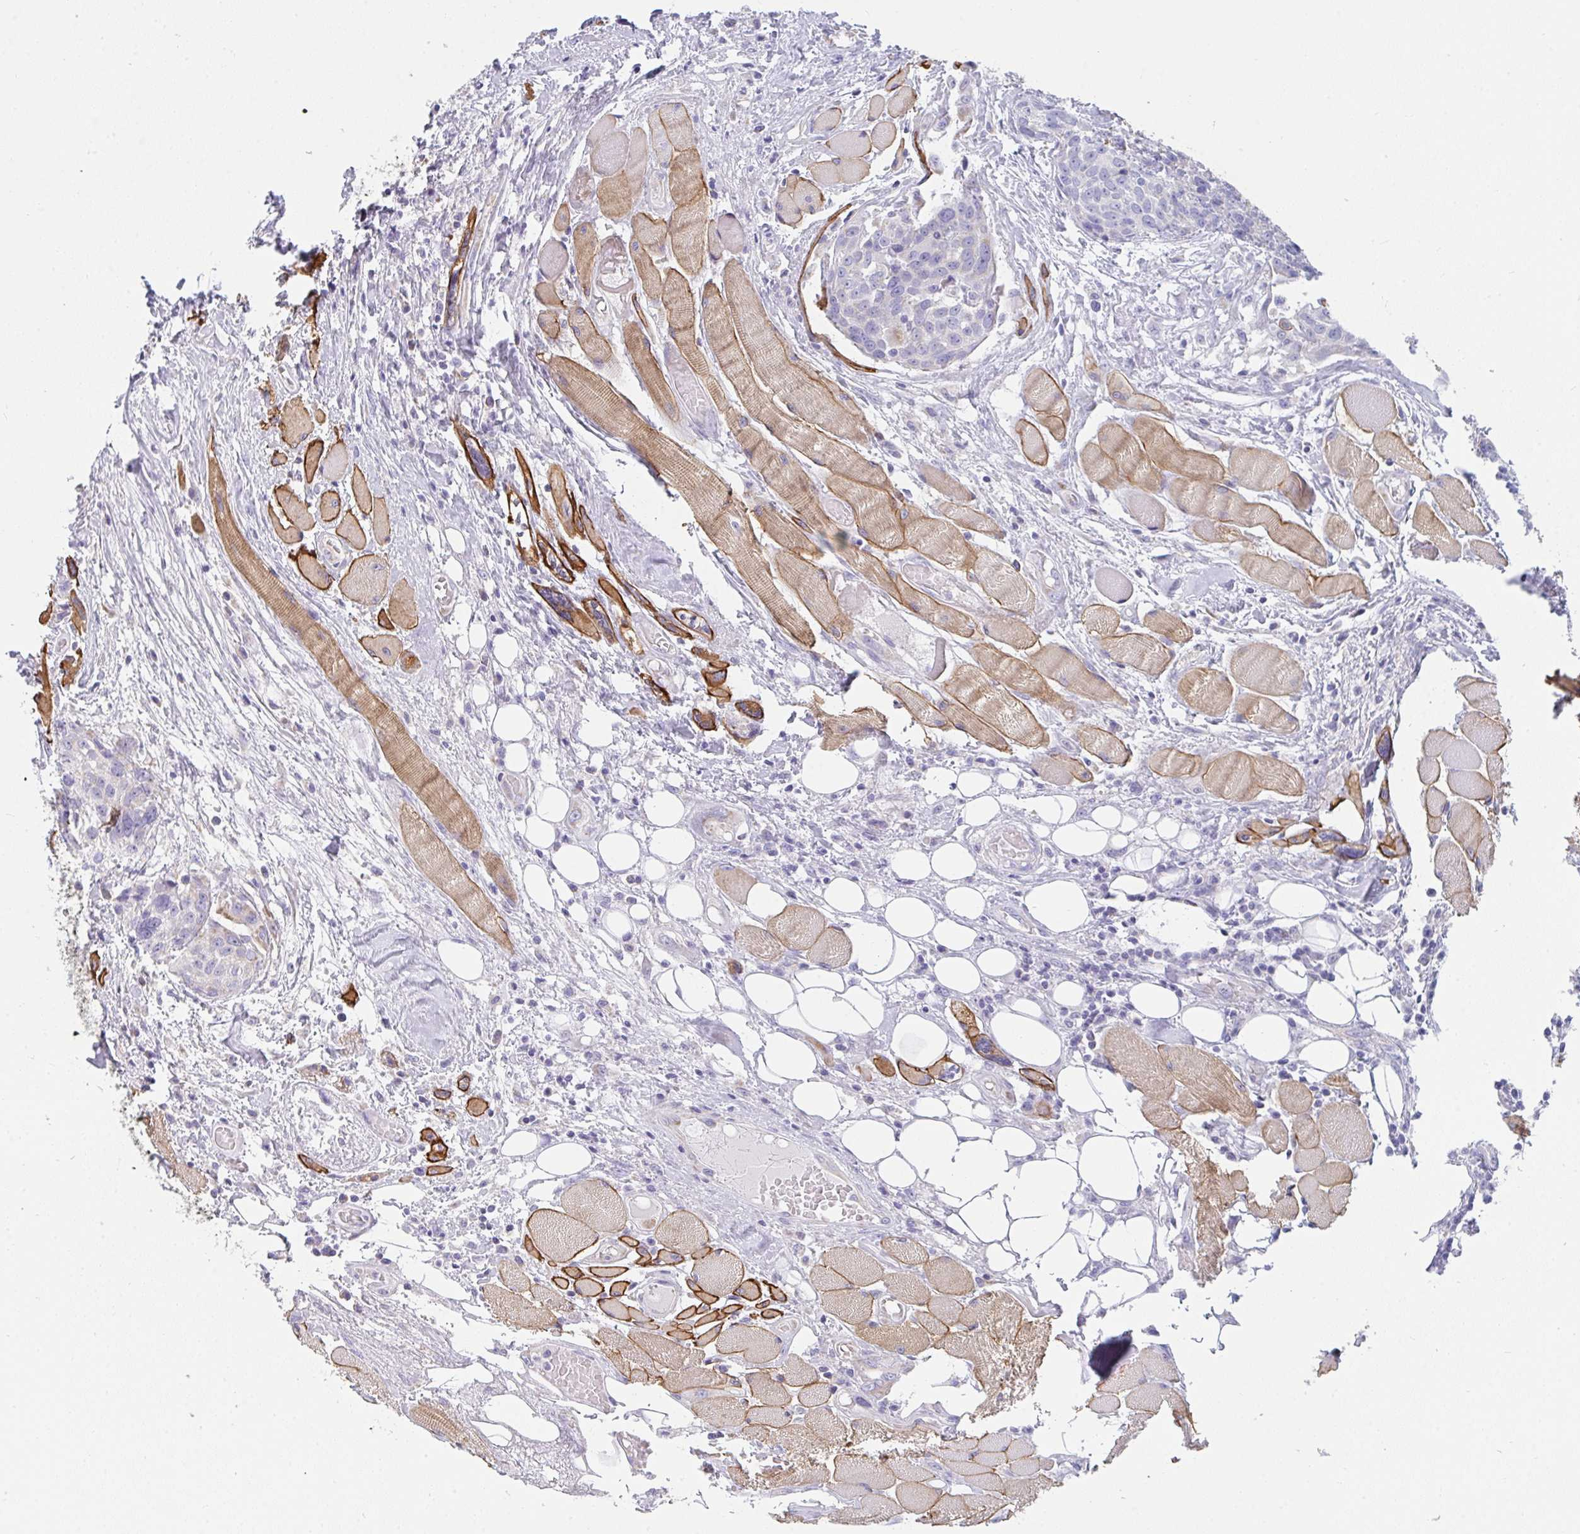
{"staining": {"intensity": "negative", "quantity": "none", "location": "none"}, "tissue": "head and neck cancer", "cell_type": "Tumor cells", "image_type": "cancer", "snomed": [{"axis": "morphology", "description": "Squamous cell carcinoma, NOS"}, {"axis": "topography", "description": "Oral tissue"}, {"axis": "topography", "description": "Head-Neck"}], "caption": "Tumor cells are negative for protein expression in human head and neck squamous cell carcinoma.", "gene": "FAHD1", "patient": {"sex": "male", "age": 64}}